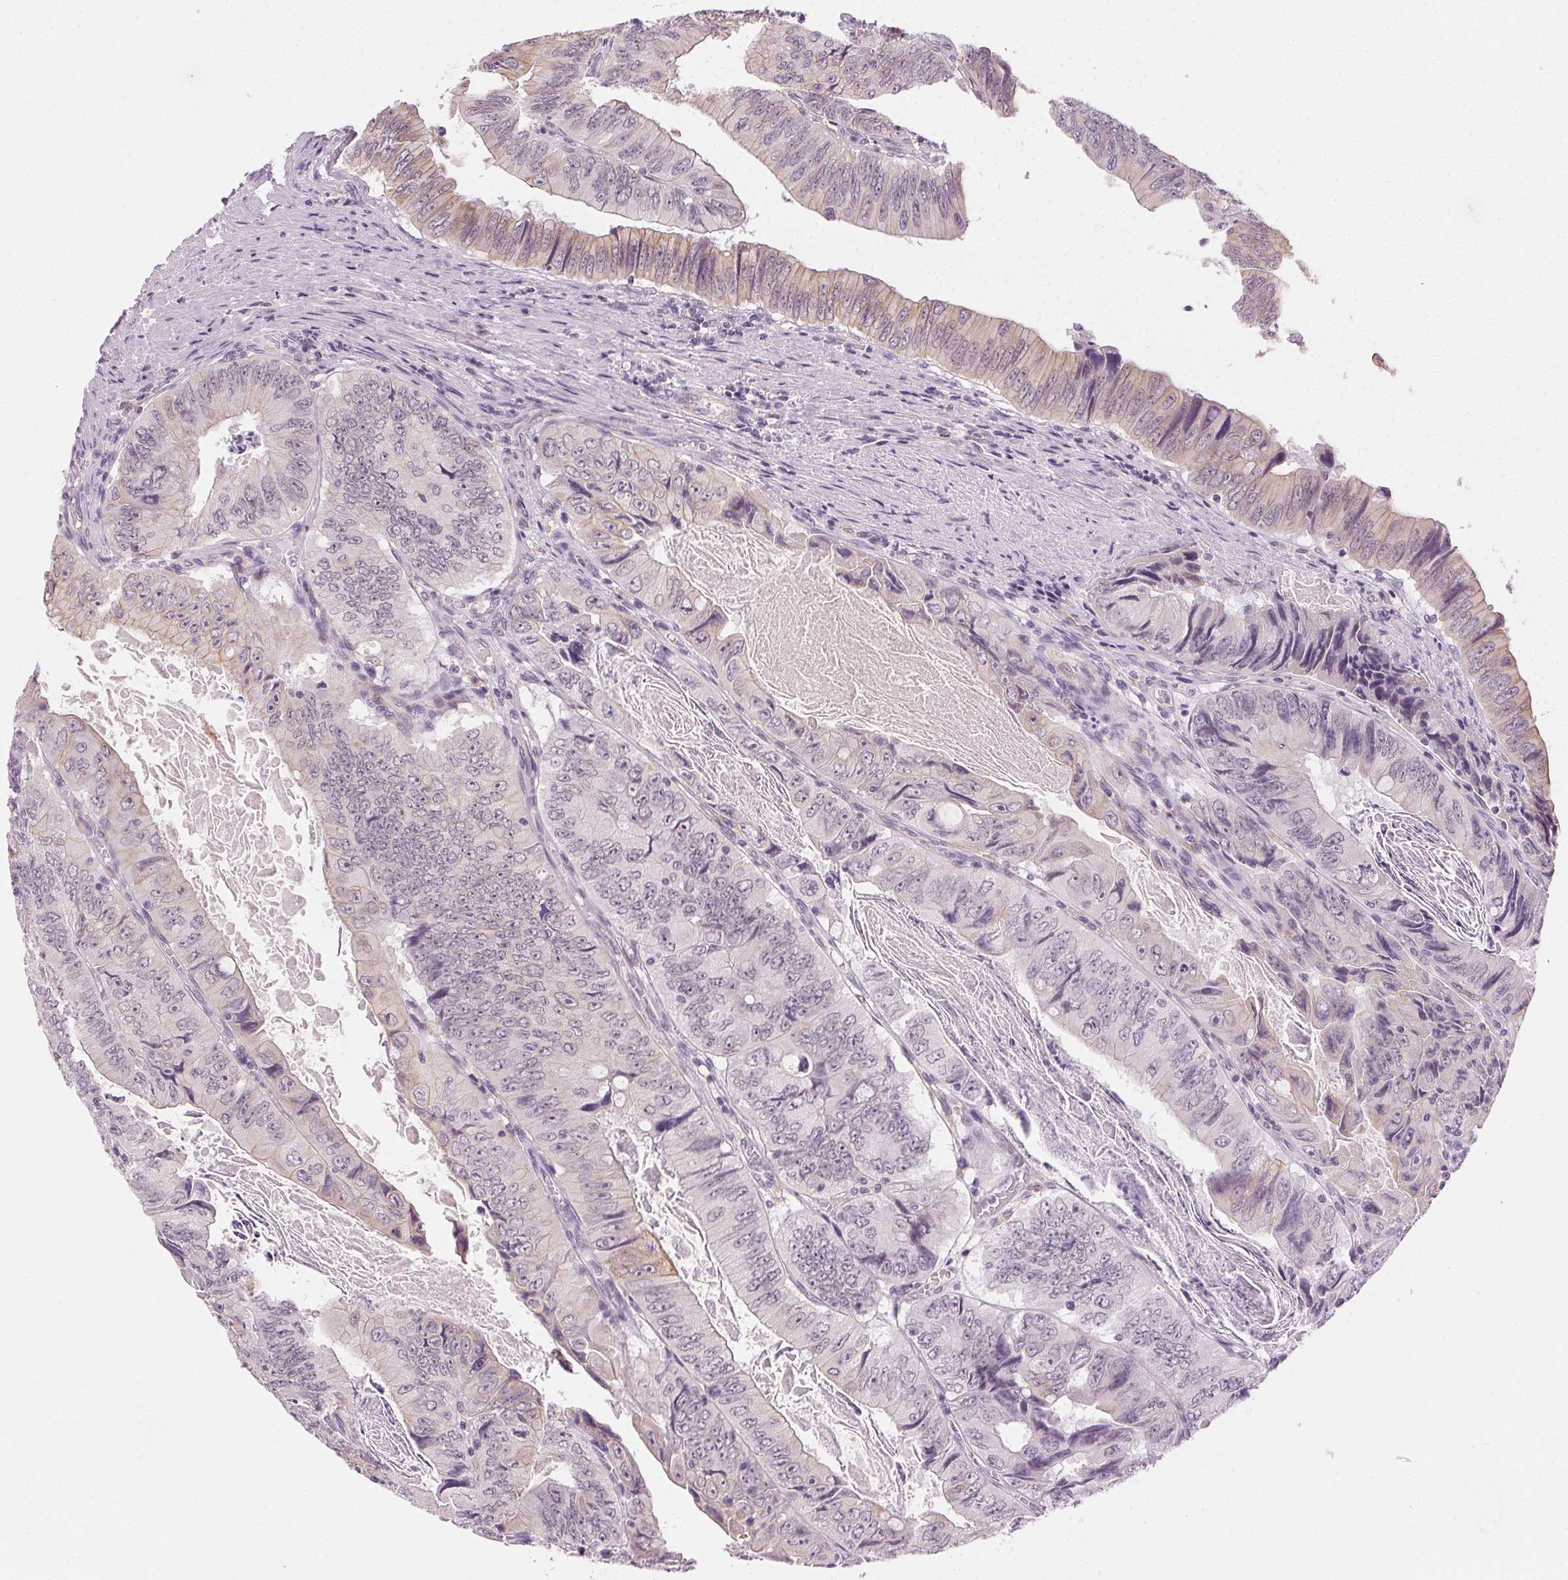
{"staining": {"intensity": "weak", "quantity": "<25%", "location": "cytoplasmic/membranous"}, "tissue": "colorectal cancer", "cell_type": "Tumor cells", "image_type": "cancer", "snomed": [{"axis": "morphology", "description": "Adenocarcinoma, NOS"}, {"axis": "topography", "description": "Colon"}], "caption": "Immunohistochemistry (IHC) image of neoplastic tissue: adenocarcinoma (colorectal) stained with DAB (3,3'-diaminobenzidine) displays no significant protein expression in tumor cells.", "gene": "AIF1L", "patient": {"sex": "female", "age": 84}}